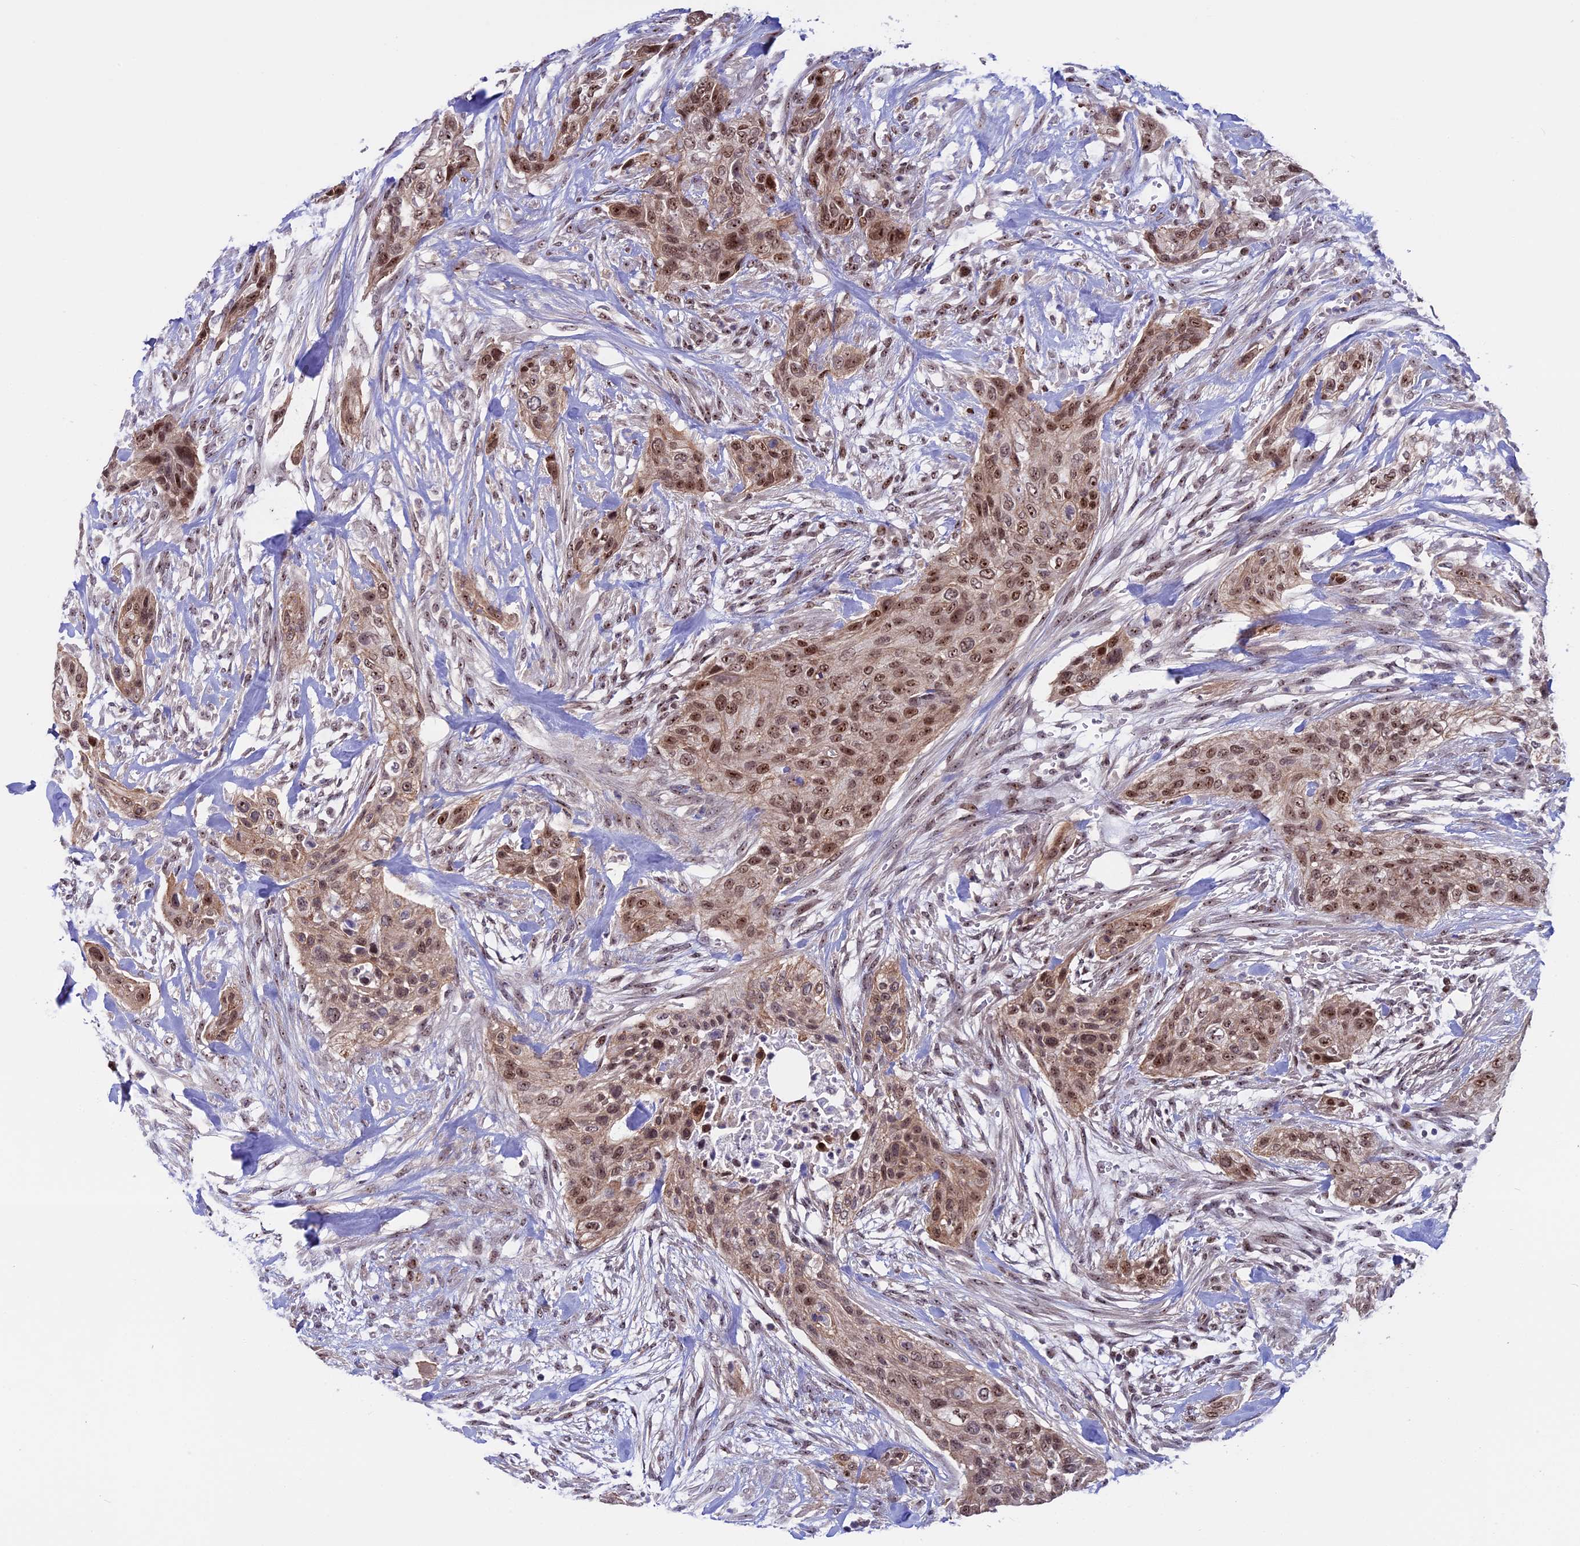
{"staining": {"intensity": "moderate", "quantity": ">75%", "location": "cytoplasmic/membranous,nuclear"}, "tissue": "urothelial cancer", "cell_type": "Tumor cells", "image_type": "cancer", "snomed": [{"axis": "morphology", "description": "Urothelial carcinoma, High grade"}, {"axis": "topography", "description": "Urinary bladder"}], "caption": "Human high-grade urothelial carcinoma stained for a protein (brown) demonstrates moderate cytoplasmic/membranous and nuclear positive positivity in about >75% of tumor cells.", "gene": "CCDC86", "patient": {"sex": "male", "age": 35}}